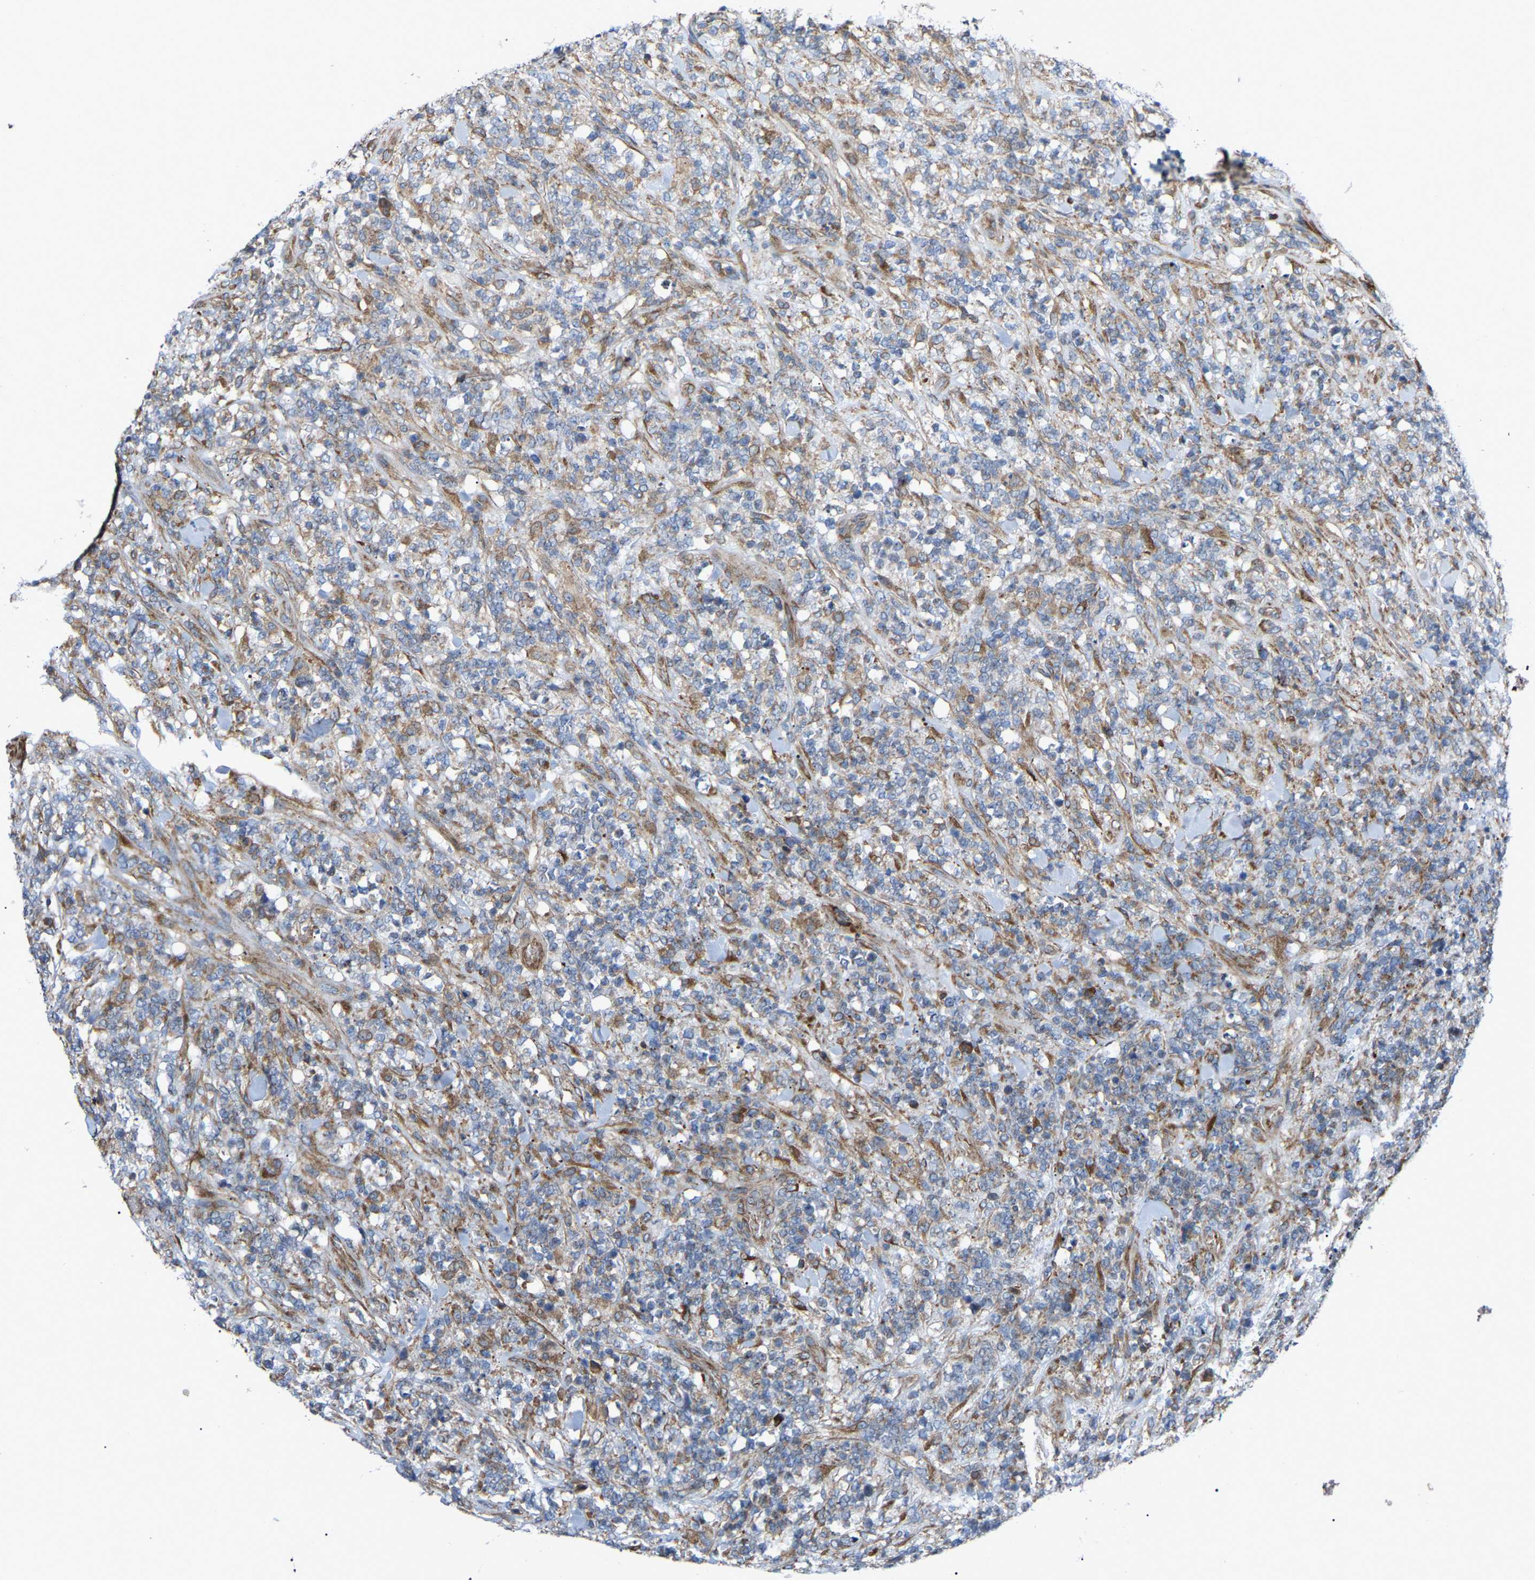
{"staining": {"intensity": "moderate", "quantity": "25%-75%", "location": "cytoplasmic/membranous"}, "tissue": "lymphoma", "cell_type": "Tumor cells", "image_type": "cancer", "snomed": [{"axis": "morphology", "description": "Malignant lymphoma, non-Hodgkin's type, High grade"}, {"axis": "topography", "description": "Soft tissue"}], "caption": "Malignant lymphoma, non-Hodgkin's type (high-grade) was stained to show a protein in brown. There is medium levels of moderate cytoplasmic/membranous positivity in approximately 25%-75% of tumor cells.", "gene": "TOR1B", "patient": {"sex": "male", "age": 18}}